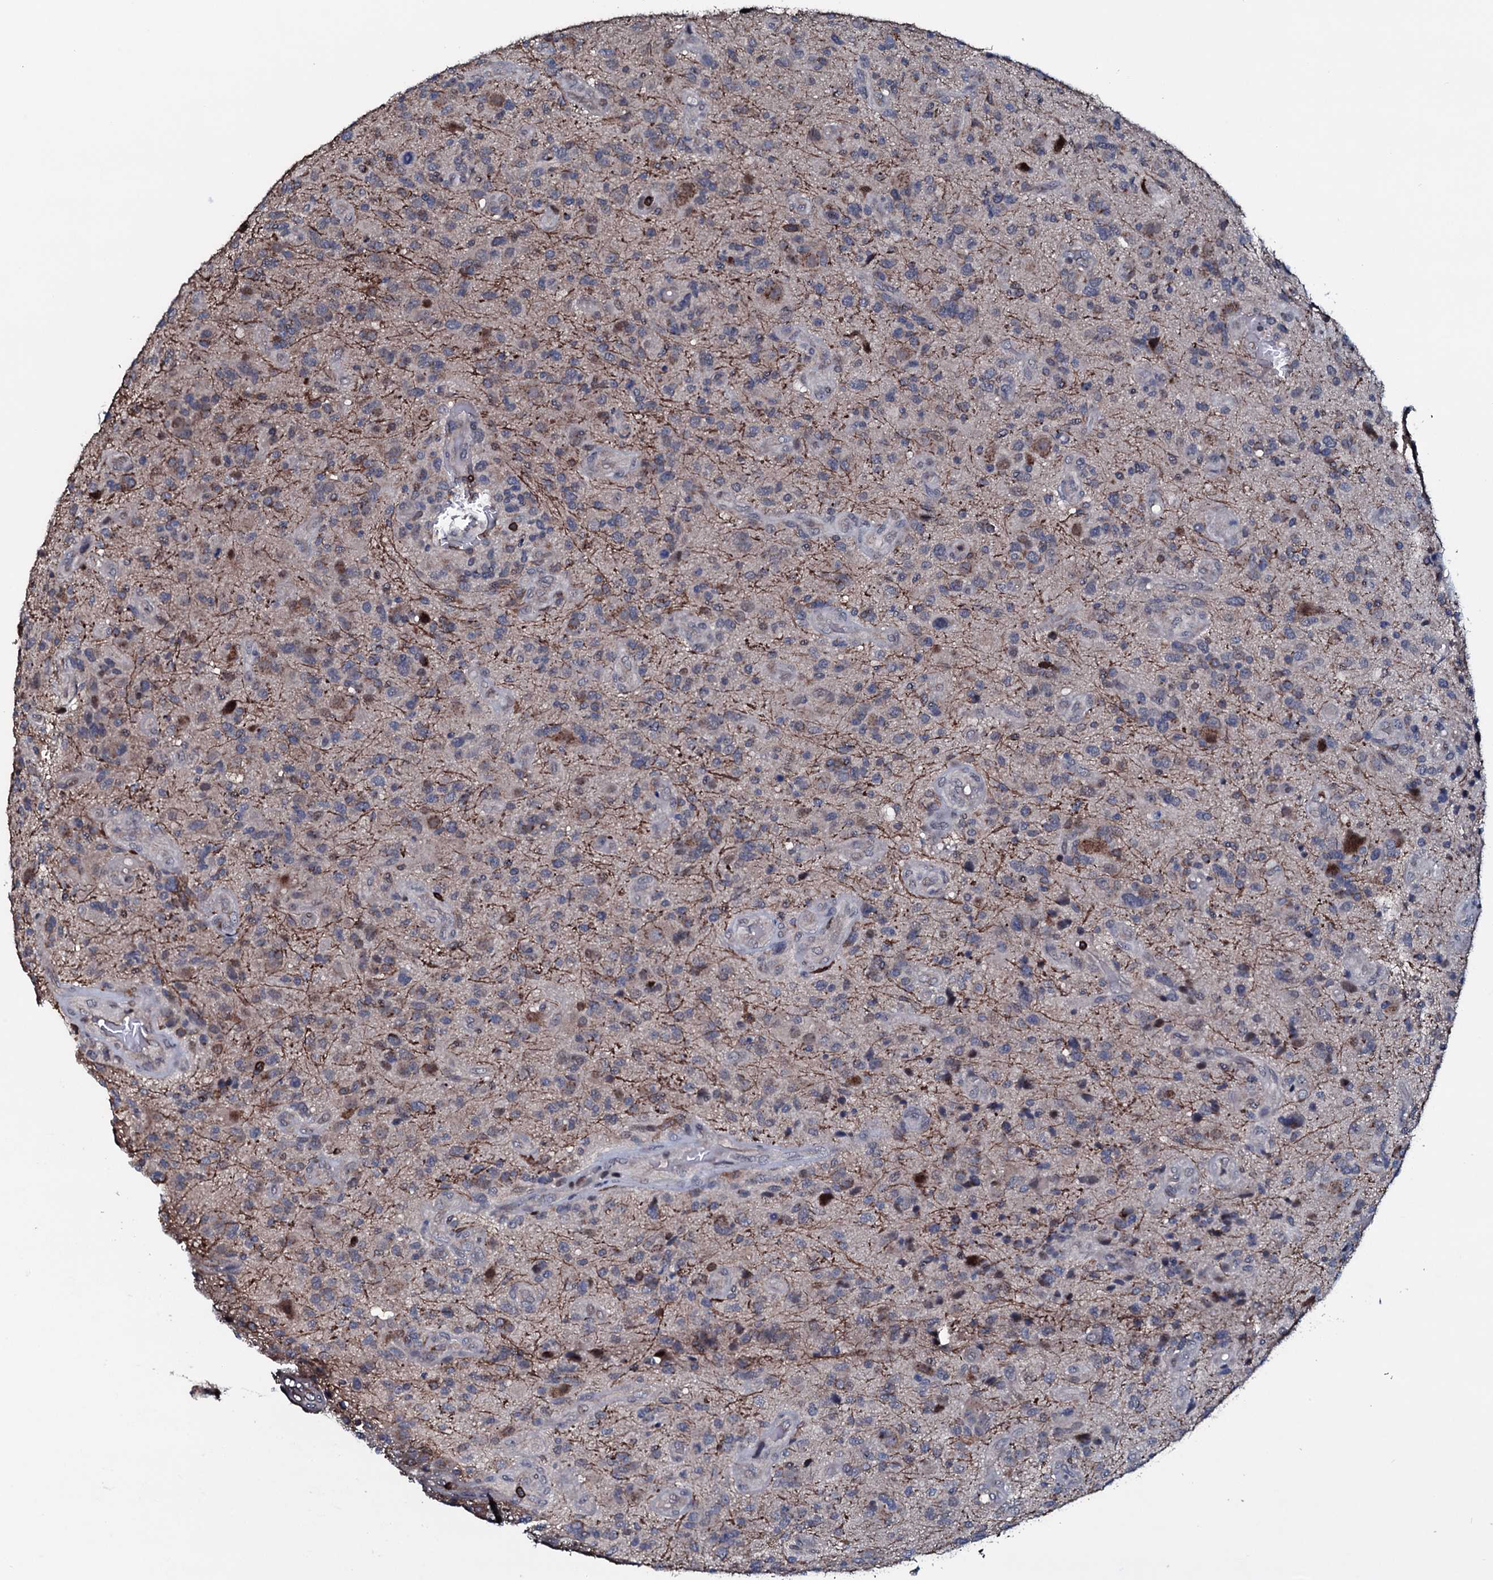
{"staining": {"intensity": "weak", "quantity": "<25%", "location": "cytoplasmic/membranous"}, "tissue": "glioma", "cell_type": "Tumor cells", "image_type": "cancer", "snomed": [{"axis": "morphology", "description": "Glioma, malignant, High grade"}, {"axis": "topography", "description": "Brain"}], "caption": "Immunohistochemistry (IHC) of glioma demonstrates no staining in tumor cells.", "gene": "OGFOD2", "patient": {"sex": "male", "age": 47}}